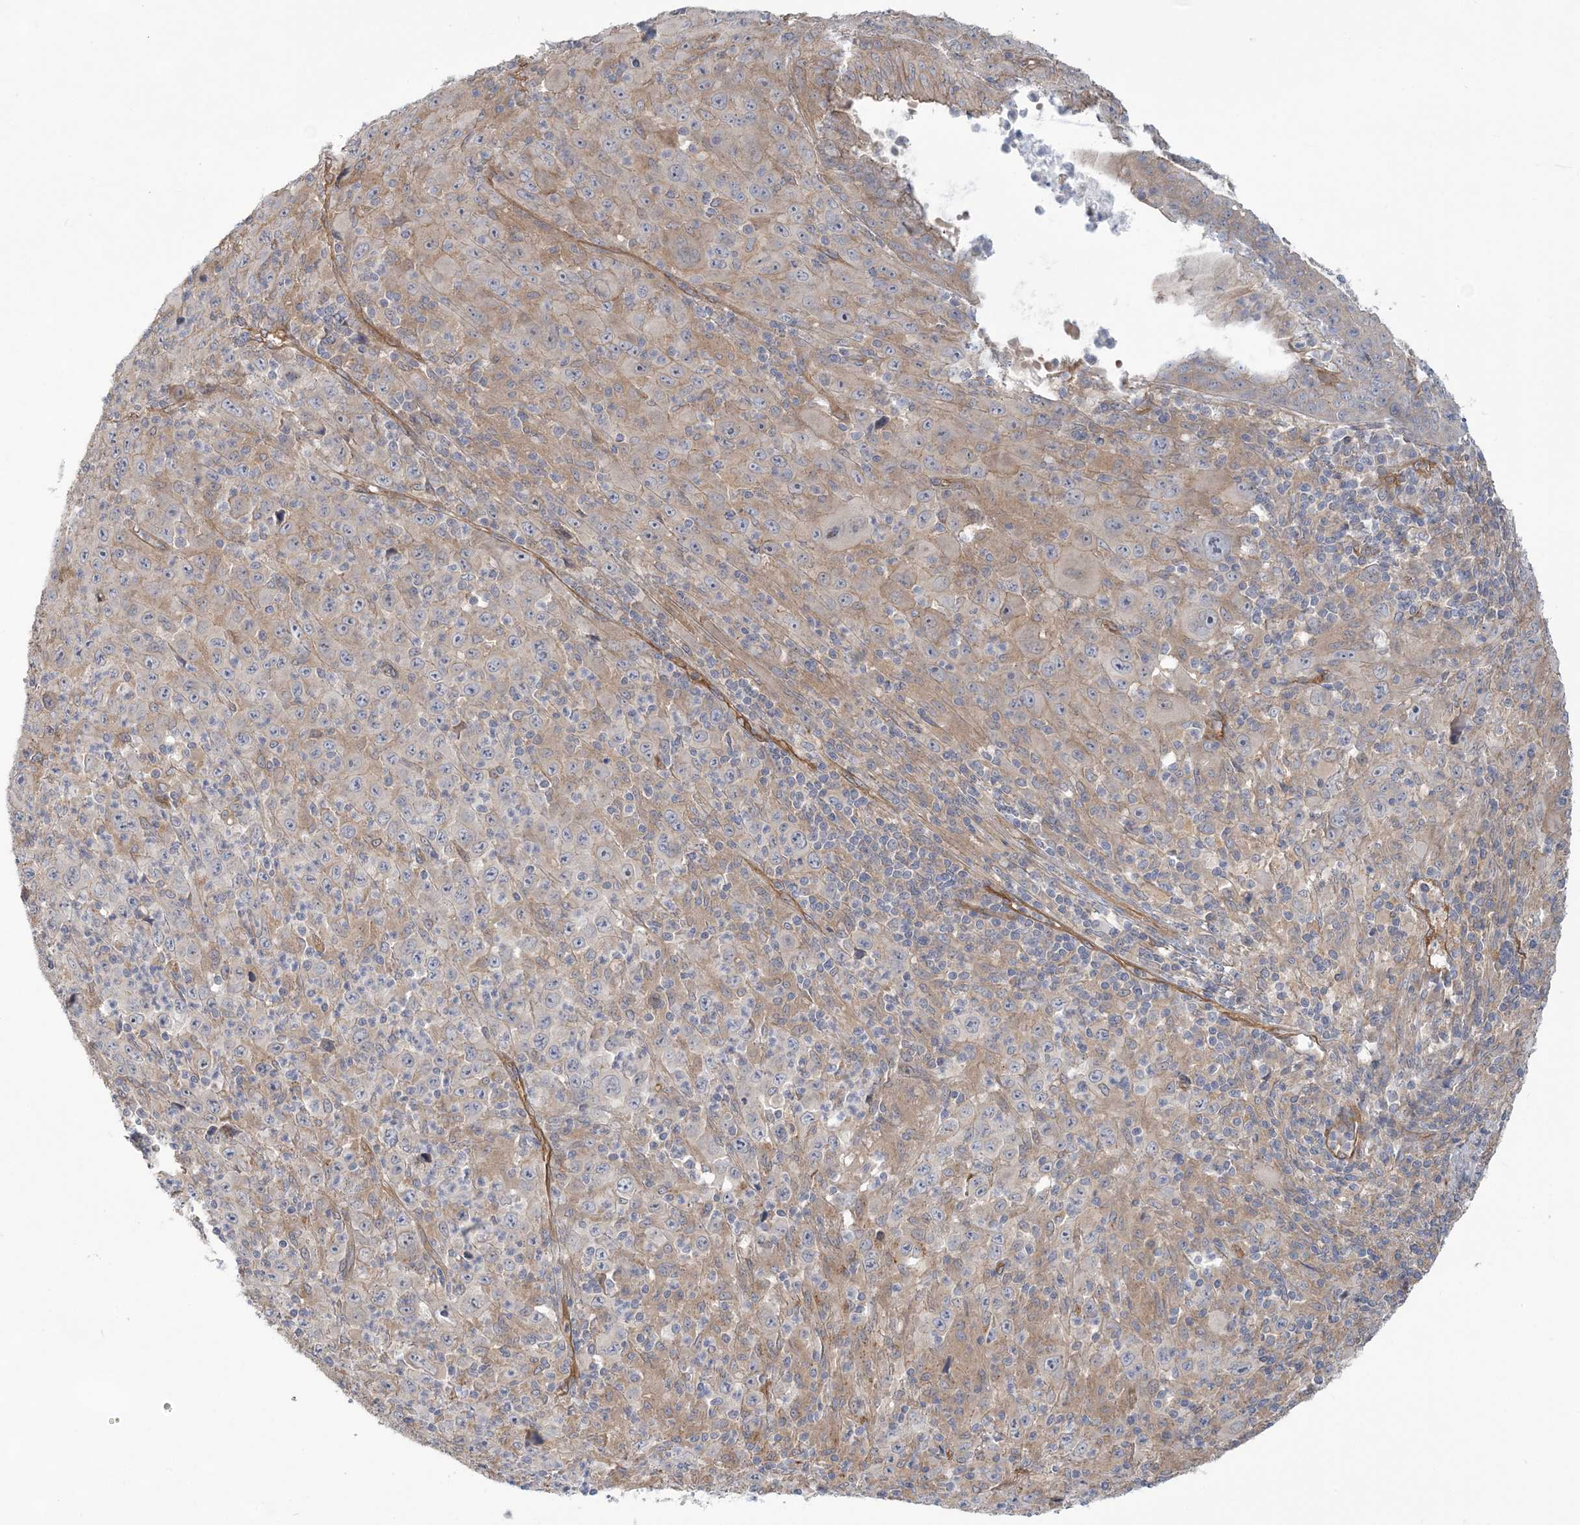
{"staining": {"intensity": "weak", "quantity": "25%-75%", "location": "cytoplasmic/membranous"}, "tissue": "melanoma", "cell_type": "Tumor cells", "image_type": "cancer", "snomed": [{"axis": "morphology", "description": "Malignant melanoma, Metastatic site"}, {"axis": "topography", "description": "Skin"}], "caption": "The photomicrograph reveals staining of malignant melanoma (metastatic site), revealing weak cytoplasmic/membranous protein staining (brown color) within tumor cells.", "gene": "RAI14", "patient": {"sex": "female", "age": 56}}